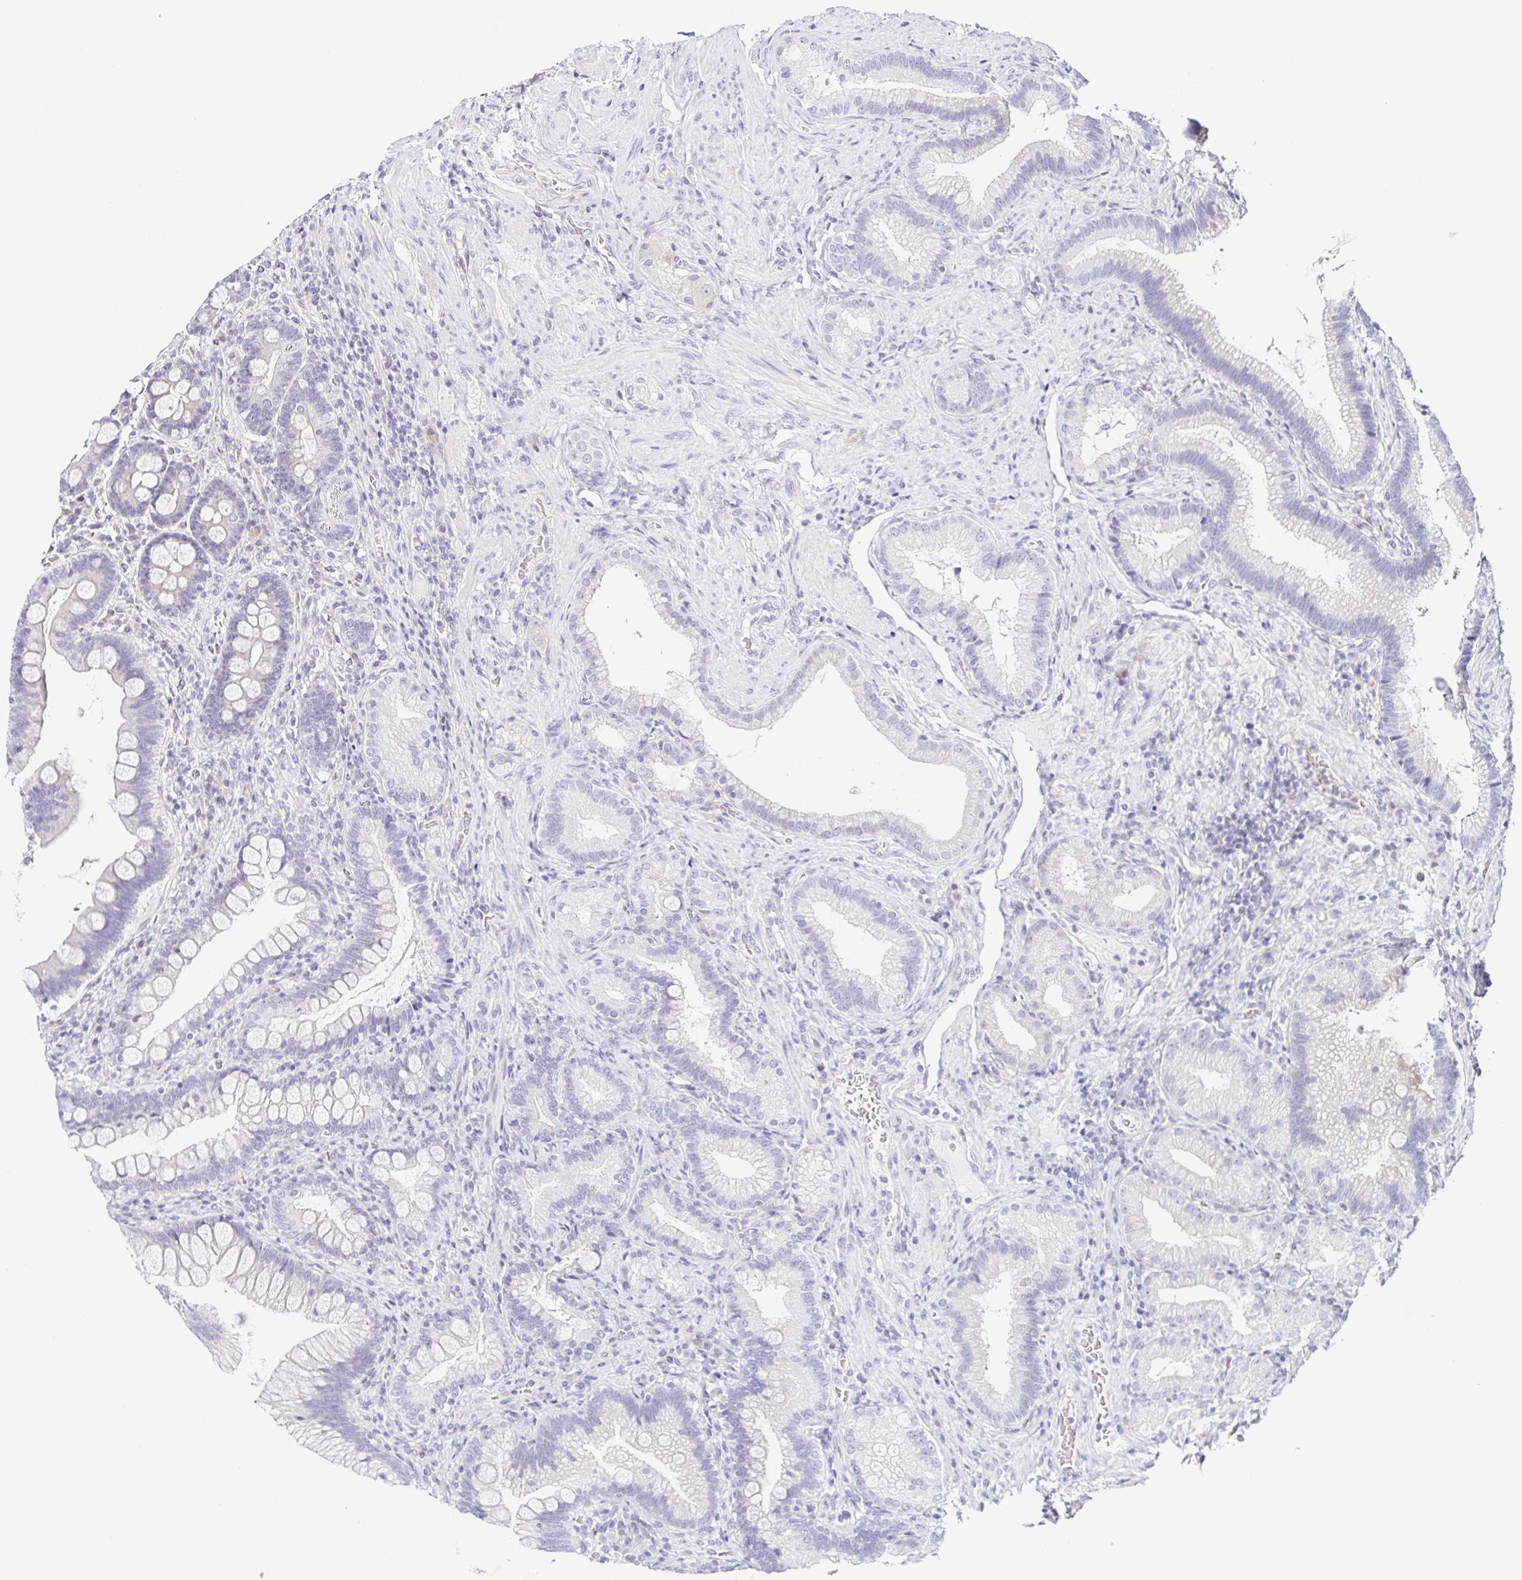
{"staining": {"intensity": "negative", "quantity": "none", "location": "none"}, "tissue": "duodenum", "cell_type": "Glandular cells", "image_type": "normal", "snomed": [{"axis": "morphology", "description": "Normal tissue, NOS"}, {"axis": "topography", "description": "Pancreas"}, {"axis": "topography", "description": "Duodenum"}], "caption": "The photomicrograph reveals no significant staining in glandular cells of duodenum. Brightfield microscopy of immunohistochemistry stained with DAB (brown) and hematoxylin (blue), captured at high magnification.", "gene": "FAM162B", "patient": {"sex": "male", "age": 59}}